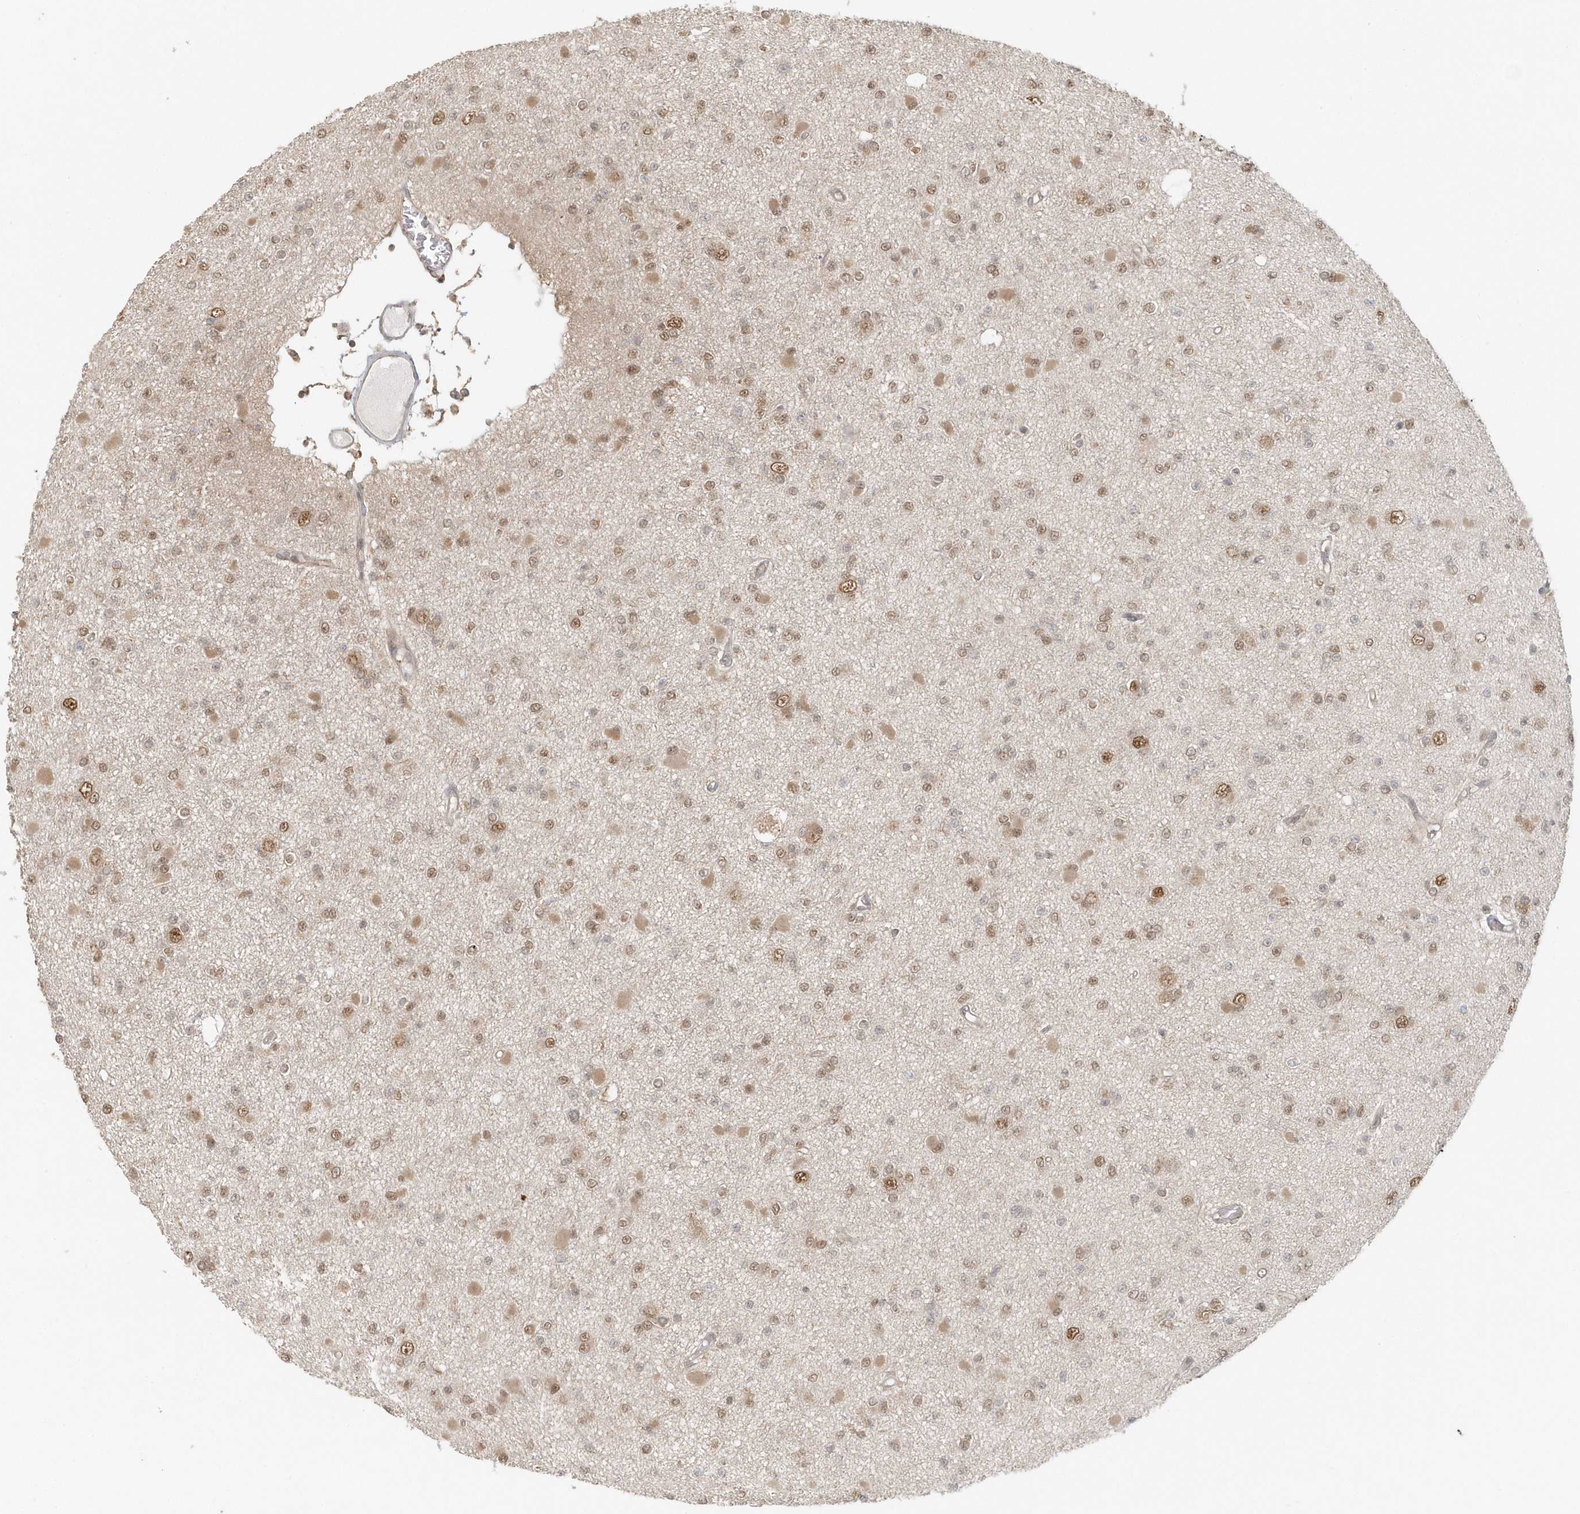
{"staining": {"intensity": "moderate", "quantity": ">75%", "location": "nuclear"}, "tissue": "glioma", "cell_type": "Tumor cells", "image_type": "cancer", "snomed": [{"axis": "morphology", "description": "Glioma, malignant, Low grade"}, {"axis": "topography", "description": "Brain"}], "caption": "The image exhibits a brown stain indicating the presence of a protein in the nuclear of tumor cells in glioma. Using DAB (3,3'-diaminobenzidine) (brown) and hematoxylin (blue) stains, captured at high magnification using brightfield microscopy.", "gene": "PSMD6", "patient": {"sex": "female", "age": 22}}